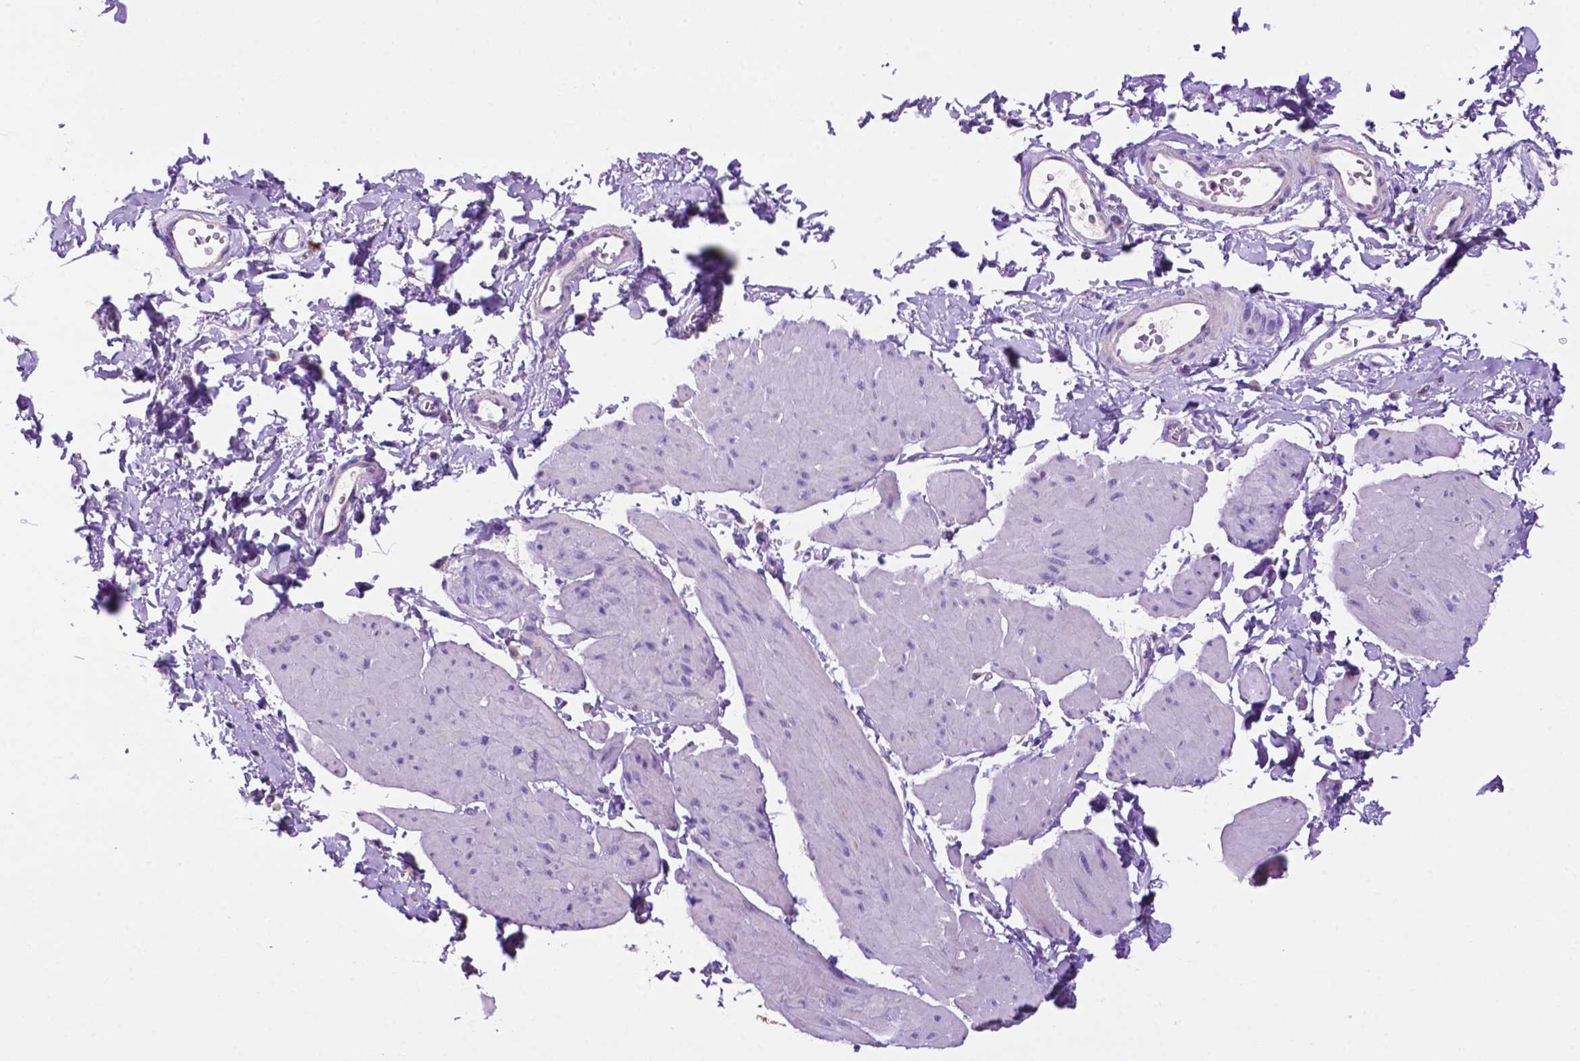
{"staining": {"intensity": "negative", "quantity": "none", "location": "none"}, "tissue": "smooth muscle", "cell_type": "Smooth muscle cells", "image_type": "normal", "snomed": [{"axis": "morphology", "description": "Normal tissue, NOS"}, {"axis": "topography", "description": "Adipose tissue"}, {"axis": "topography", "description": "Smooth muscle"}, {"axis": "topography", "description": "Peripheral nerve tissue"}], "caption": "IHC of normal human smooth muscle exhibits no staining in smooth muscle cells.", "gene": "PHYHIP", "patient": {"sex": "male", "age": 83}}